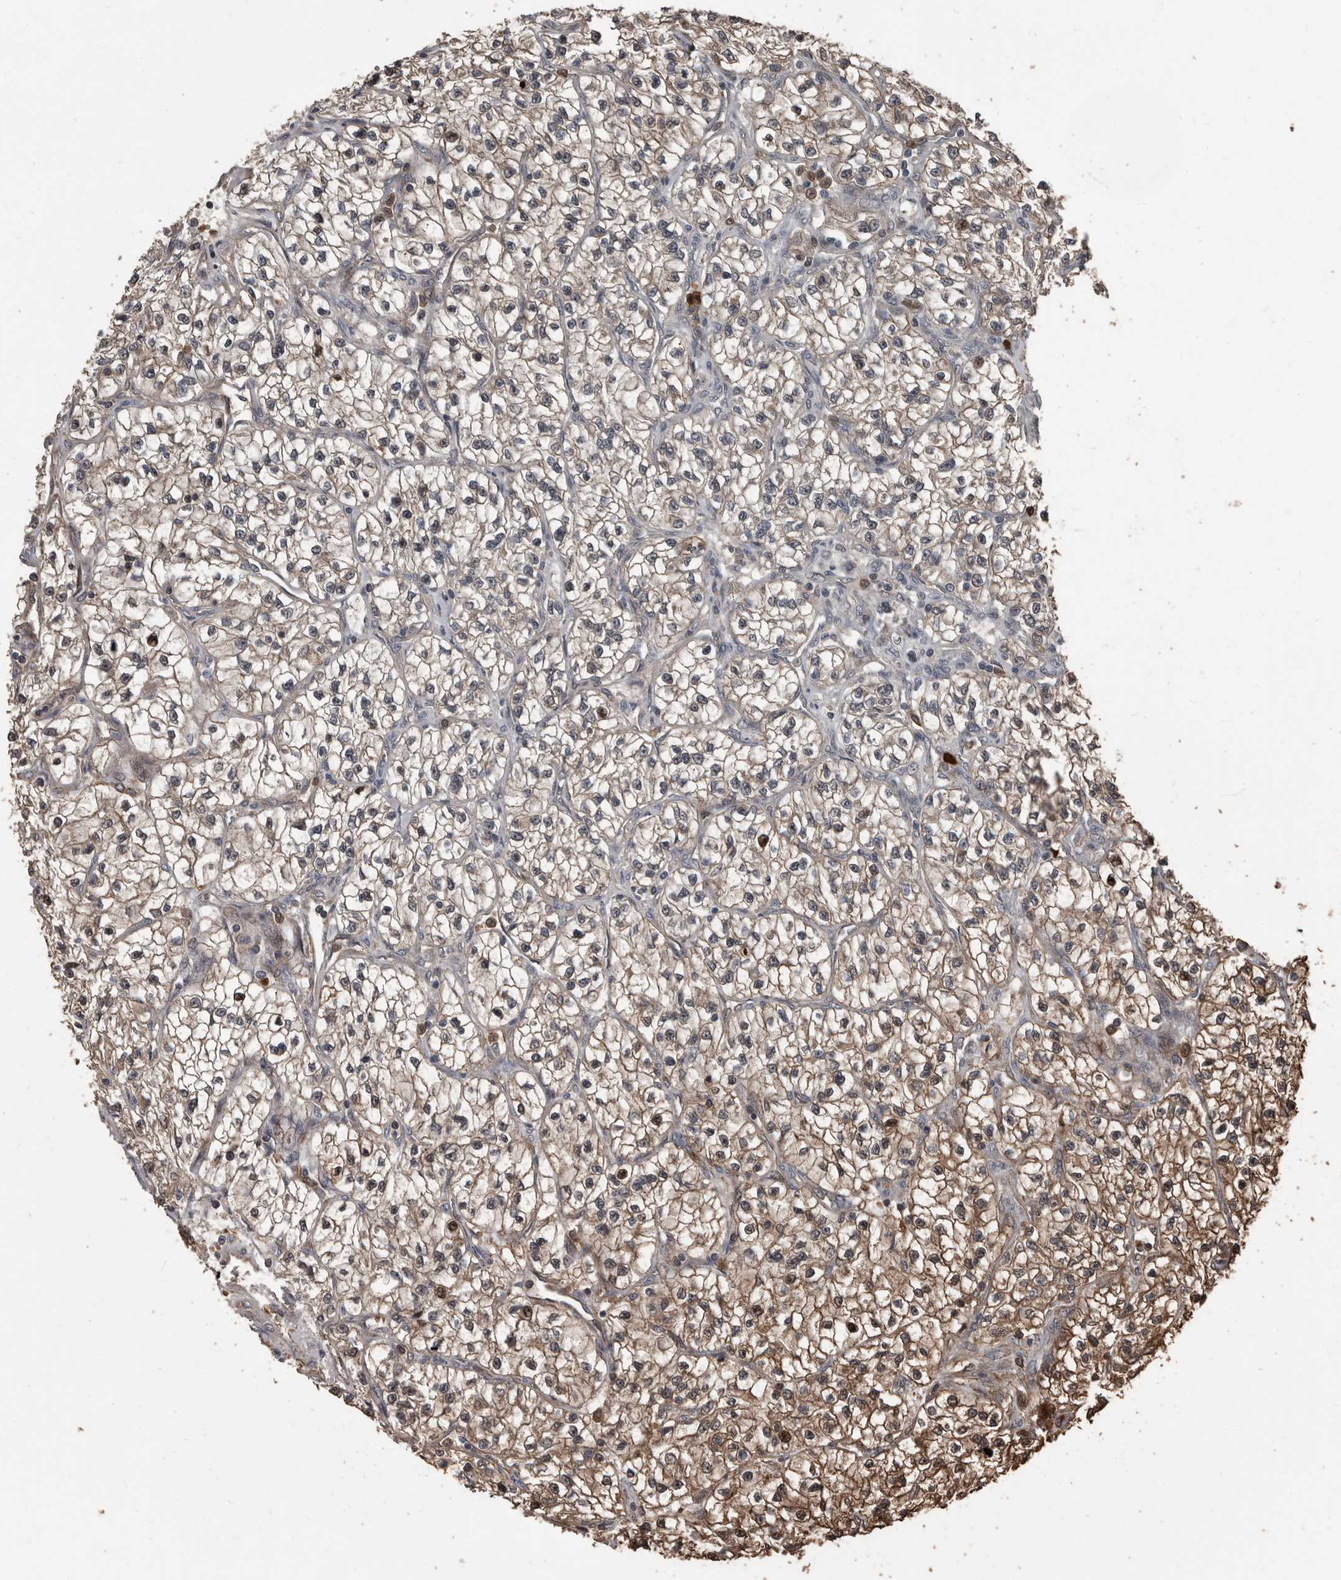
{"staining": {"intensity": "moderate", "quantity": ">75%", "location": "cytoplasmic/membranous,nuclear"}, "tissue": "renal cancer", "cell_type": "Tumor cells", "image_type": "cancer", "snomed": [{"axis": "morphology", "description": "Adenocarcinoma, NOS"}, {"axis": "topography", "description": "Kidney"}], "caption": "Renal cancer (adenocarcinoma) was stained to show a protein in brown. There is medium levels of moderate cytoplasmic/membranous and nuclear staining in about >75% of tumor cells. Using DAB (brown) and hematoxylin (blue) stains, captured at high magnification using brightfield microscopy.", "gene": "FSBP", "patient": {"sex": "female", "age": 57}}